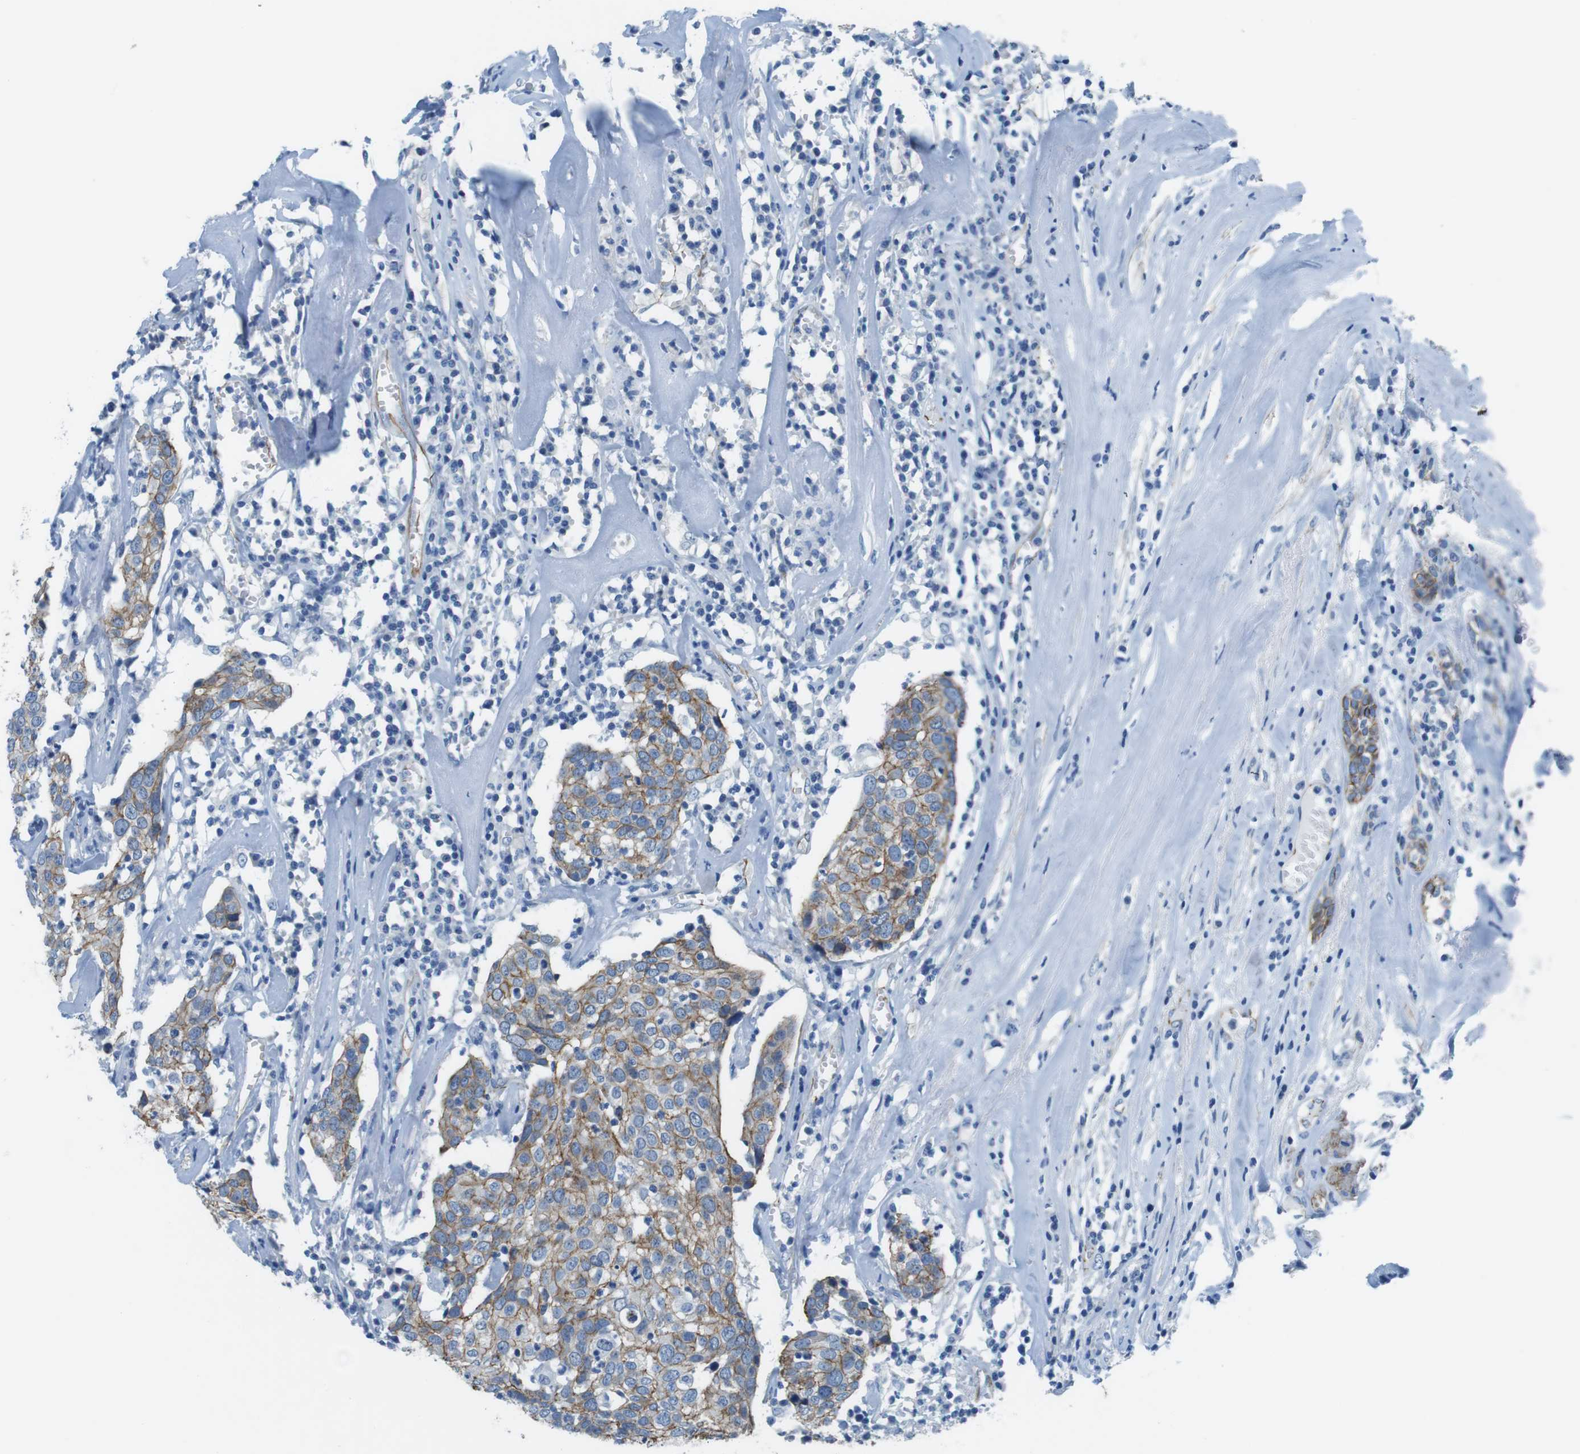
{"staining": {"intensity": "moderate", "quantity": ">75%", "location": "cytoplasmic/membranous"}, "tissue": "head and neck cancer", "cell_type": "Tumor cells", "image_type": "cancer", "snomed": [{"axis": "morphology", "description": "Adenocarcinoma, NOS"}, {"axis": "topography", "description": "Salivary gland"}, {"axis": "topography", "description": "Head-Neck"}], "caption": "About >75% of tumor cells in head and neck cancer show moderate cytoplasmic/membranous protein staining as visualized by brown immunohistochemical staining.", "gene": "SLC6A6", "patient": {"sex": "female", "age": 65}}